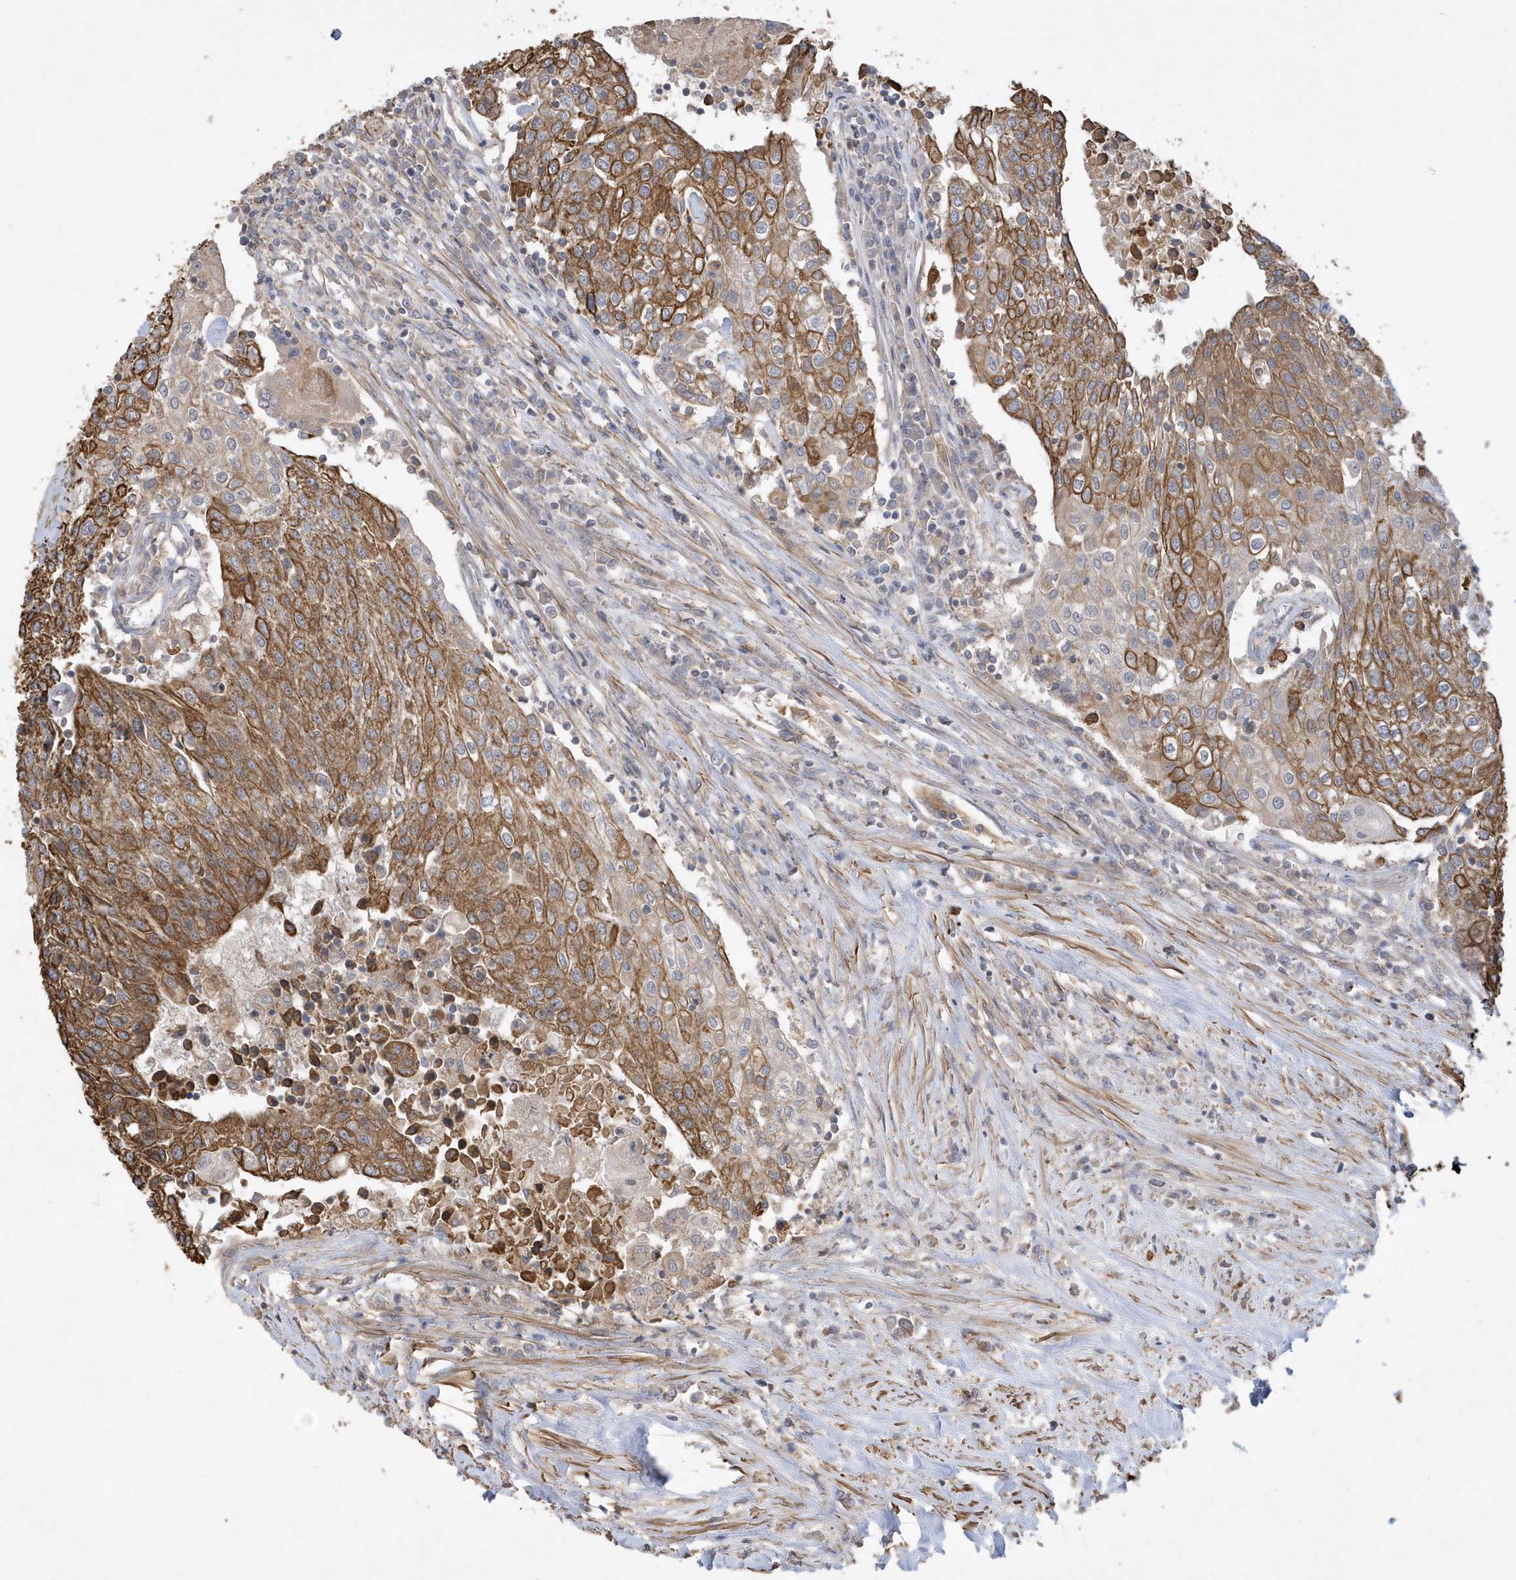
{"staining": {"intensity": "moderate", "quantity": ">75%", "location": "cytoplasmic/membranous"}, "tissue": "urothelial cancer", "cell_type": "Tumor cells", "image_type": "cancer", "snomed": [{"axis": "morphology", "description": "Urothelial carcinoma, High grade"}, {"axis": "topography", "description": "Urinary bladder"}], "caption": "Immunohistochemical staining of urothelial carcinoma (high-grade) displays moderate cytoplasmic/membranous protein positivity in about >75% of tumor cells.", "gene": "SENP8", "patient": {"sex": "female", "age": 85}}